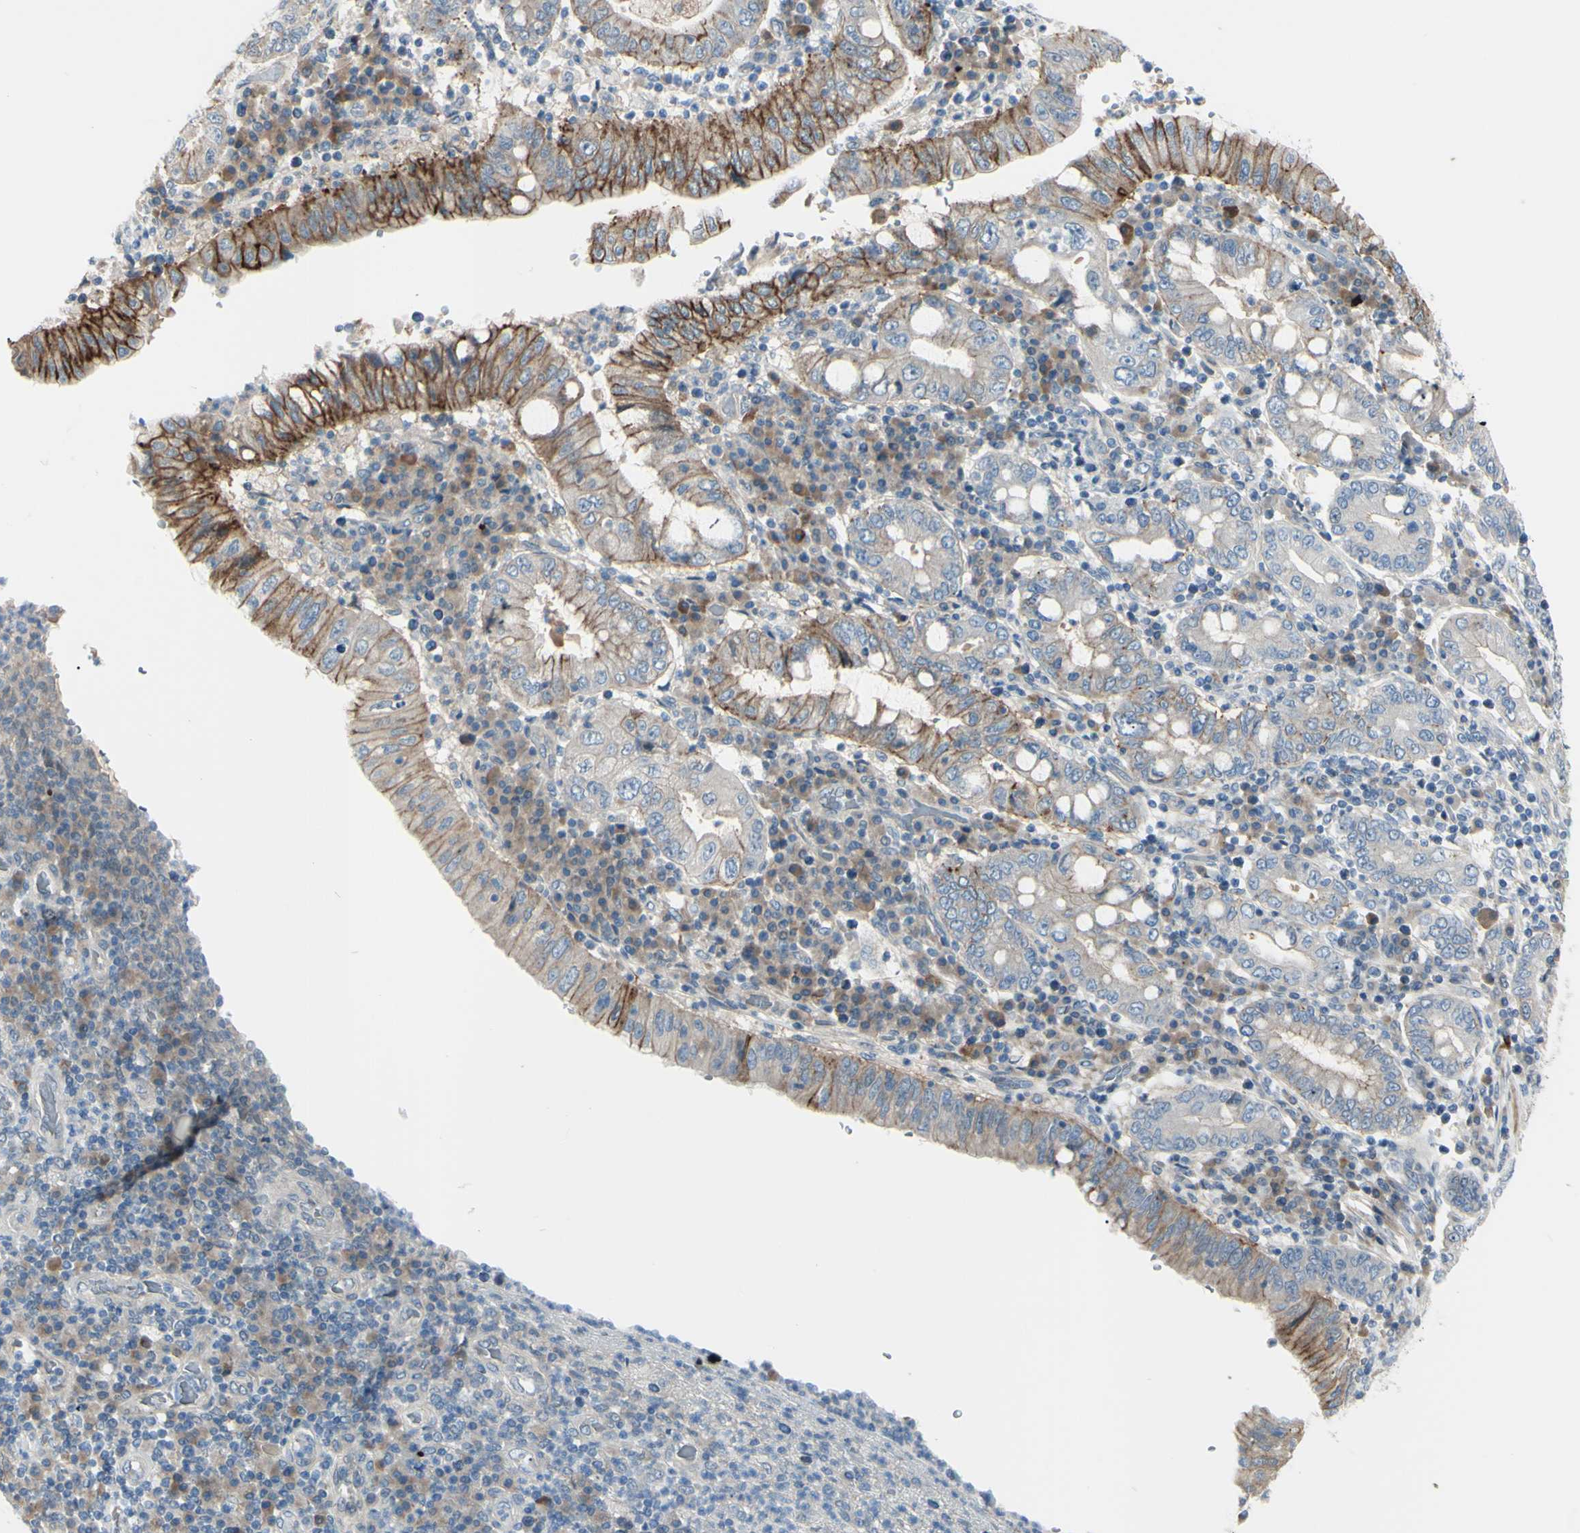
{"staining": {"intensity": "strong", "quantity": "25%-75%", "location": "cytoplasmic/membranous"}, "tissue": "stomach cancer", "cell_type": "Tumor cells", "image_type": "cancer", "snomed": [{"axis": "morphology", "description": "Normal tissue, NOS"}, {"axis": "morphology", "description": "Adenocarcinoma, NOS"}, {"axis": "topography", "description": "Esophagus"}, {"axis": "topography", "description": "Stomach, upper"}, {"axis": "topography", "description": "Peripheral nerve tissue"}], "caption": "This is an image of IHC staining of adenocarcinoma (stomach), which shows strong expression in the cytoplasmic/membranous of tumor cells.", "gene": "LRRK1", "patient": {"sex": "male", "age": 62}}